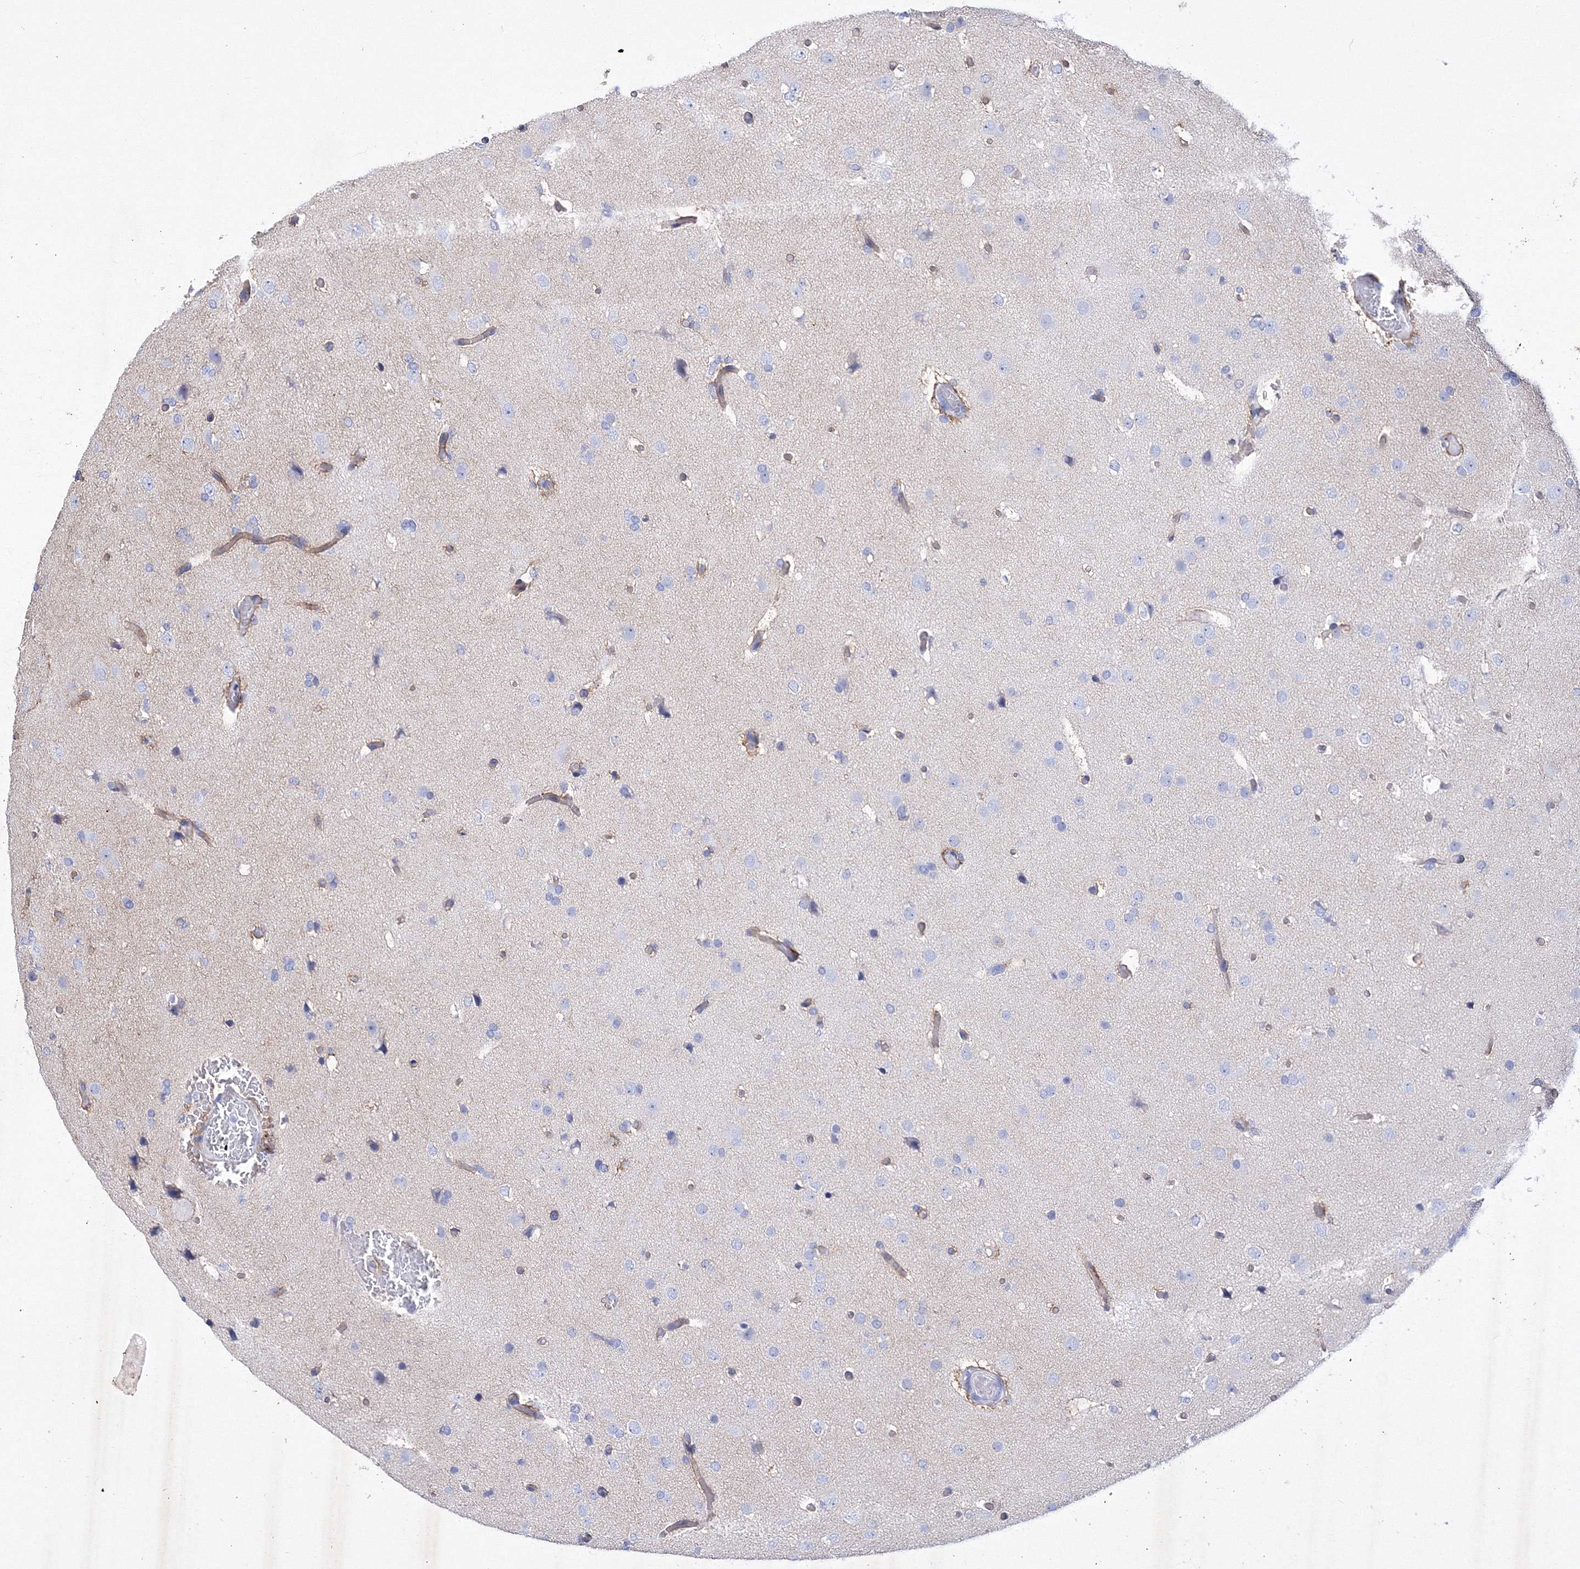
{"staining": {"intensity": "negative", "quantity": "none", "location": "none"}, "tissue": "glioma", "cell_type": "Tumor cells", "image_type": "cancer", "snomed": [{"axis": "morphology", "description": "Glioma, malignant, High grade"}, {"axis": "topography", "description": "Cerebral cortex"}], "caption": "Tumor cells show no significant staining in malignant glioma (high-grade).", "gene": "GPN1", "patient": {"sex": "female", "age": 36}}